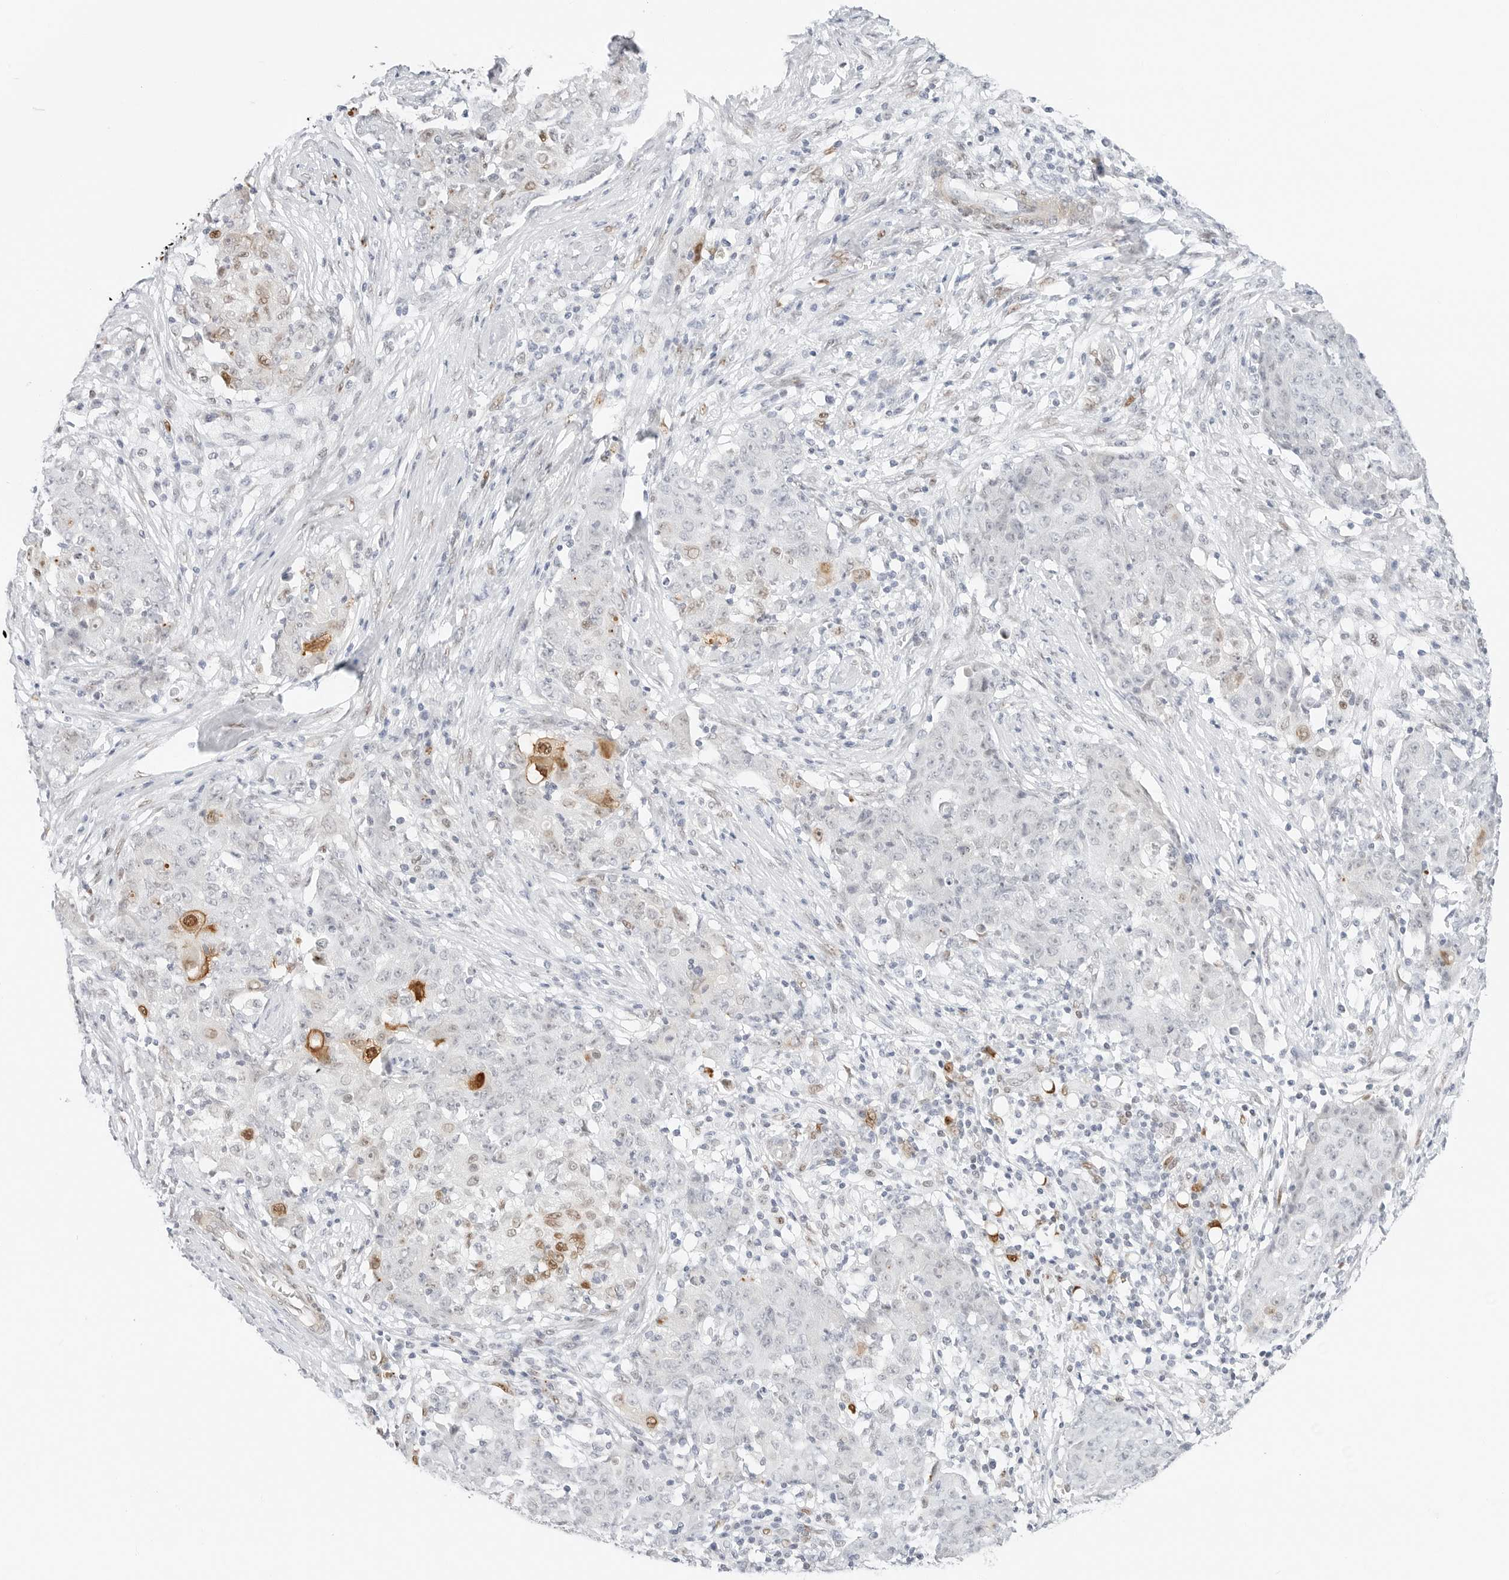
{"staining": {"intensity": "moderate", "quantity": "<25%", "location": "nuclear"}, "tissue": "ovarian cancer", "cell_type": "Tumor cells", "image_type": "cancer", "snomed": [{"axis": "morphology", "description": "Carcinoma, endometroid"}, {"axis": "topography", "description": "Ovary"}], "caption": "Brown immunohistochemical staining in human ovarian endometroid carcinoma exhibits moderate nuclear expression in approximately <25% of tumor cells.", "gene": "SPIDR", "patient": {"sex": "female", "age": 42}}